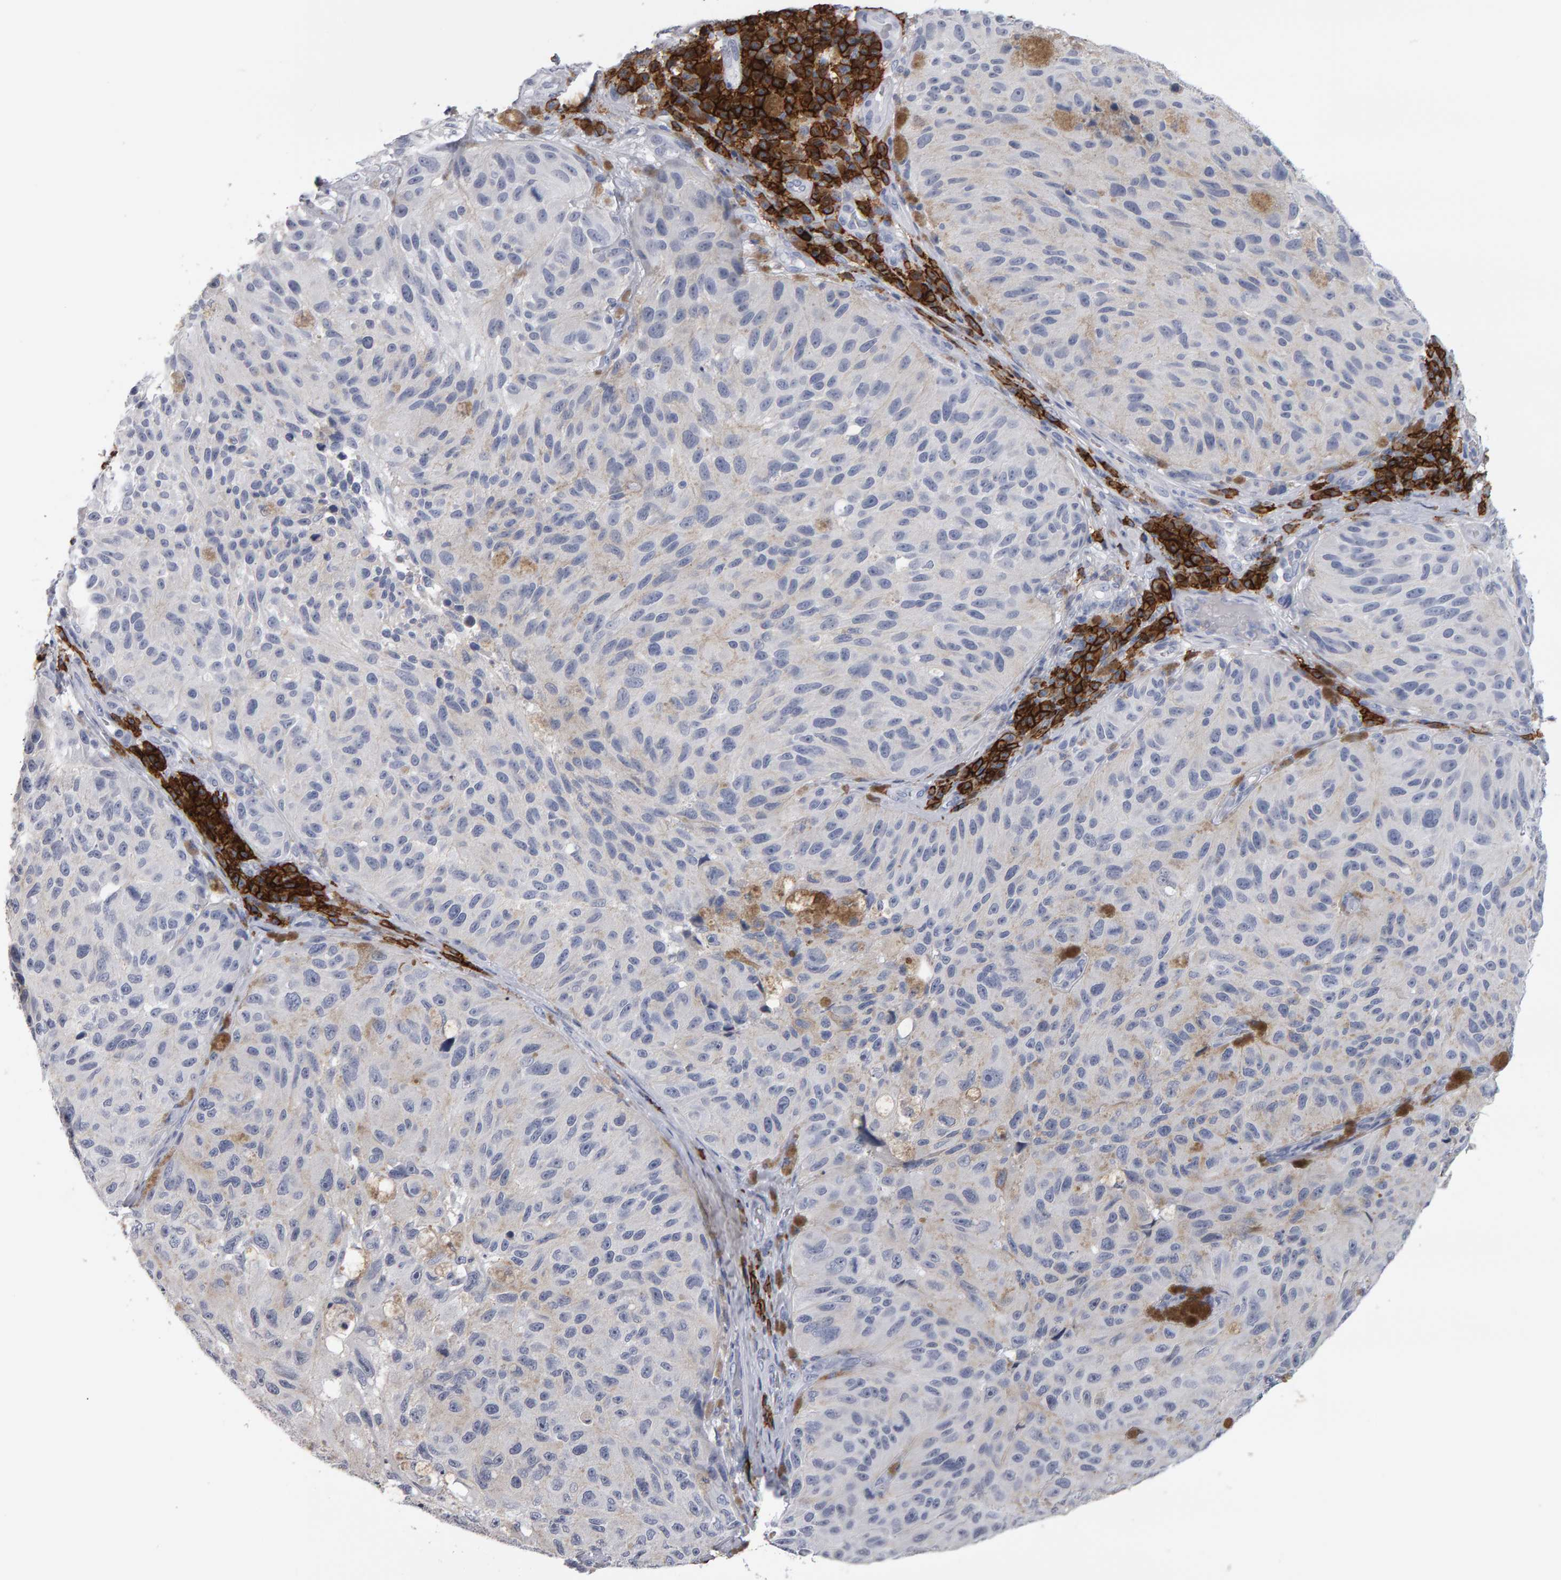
{"staining": {"intensity": "negative", "quantity": "none", "location": "none"}, "tissue": "melanoma", "cell_type": "Tumor cells", "image_type": "cancer", "snomed": [{"axis": "morphology", "description": "Malignant melanoma, NOS"}, {"axis": "topography", "description": "Skin"}], "caption": "Tumor cells show no significant positivity in melanoma.", "gene": "CD38", "patient": {"sex": "female", "age": 73}}